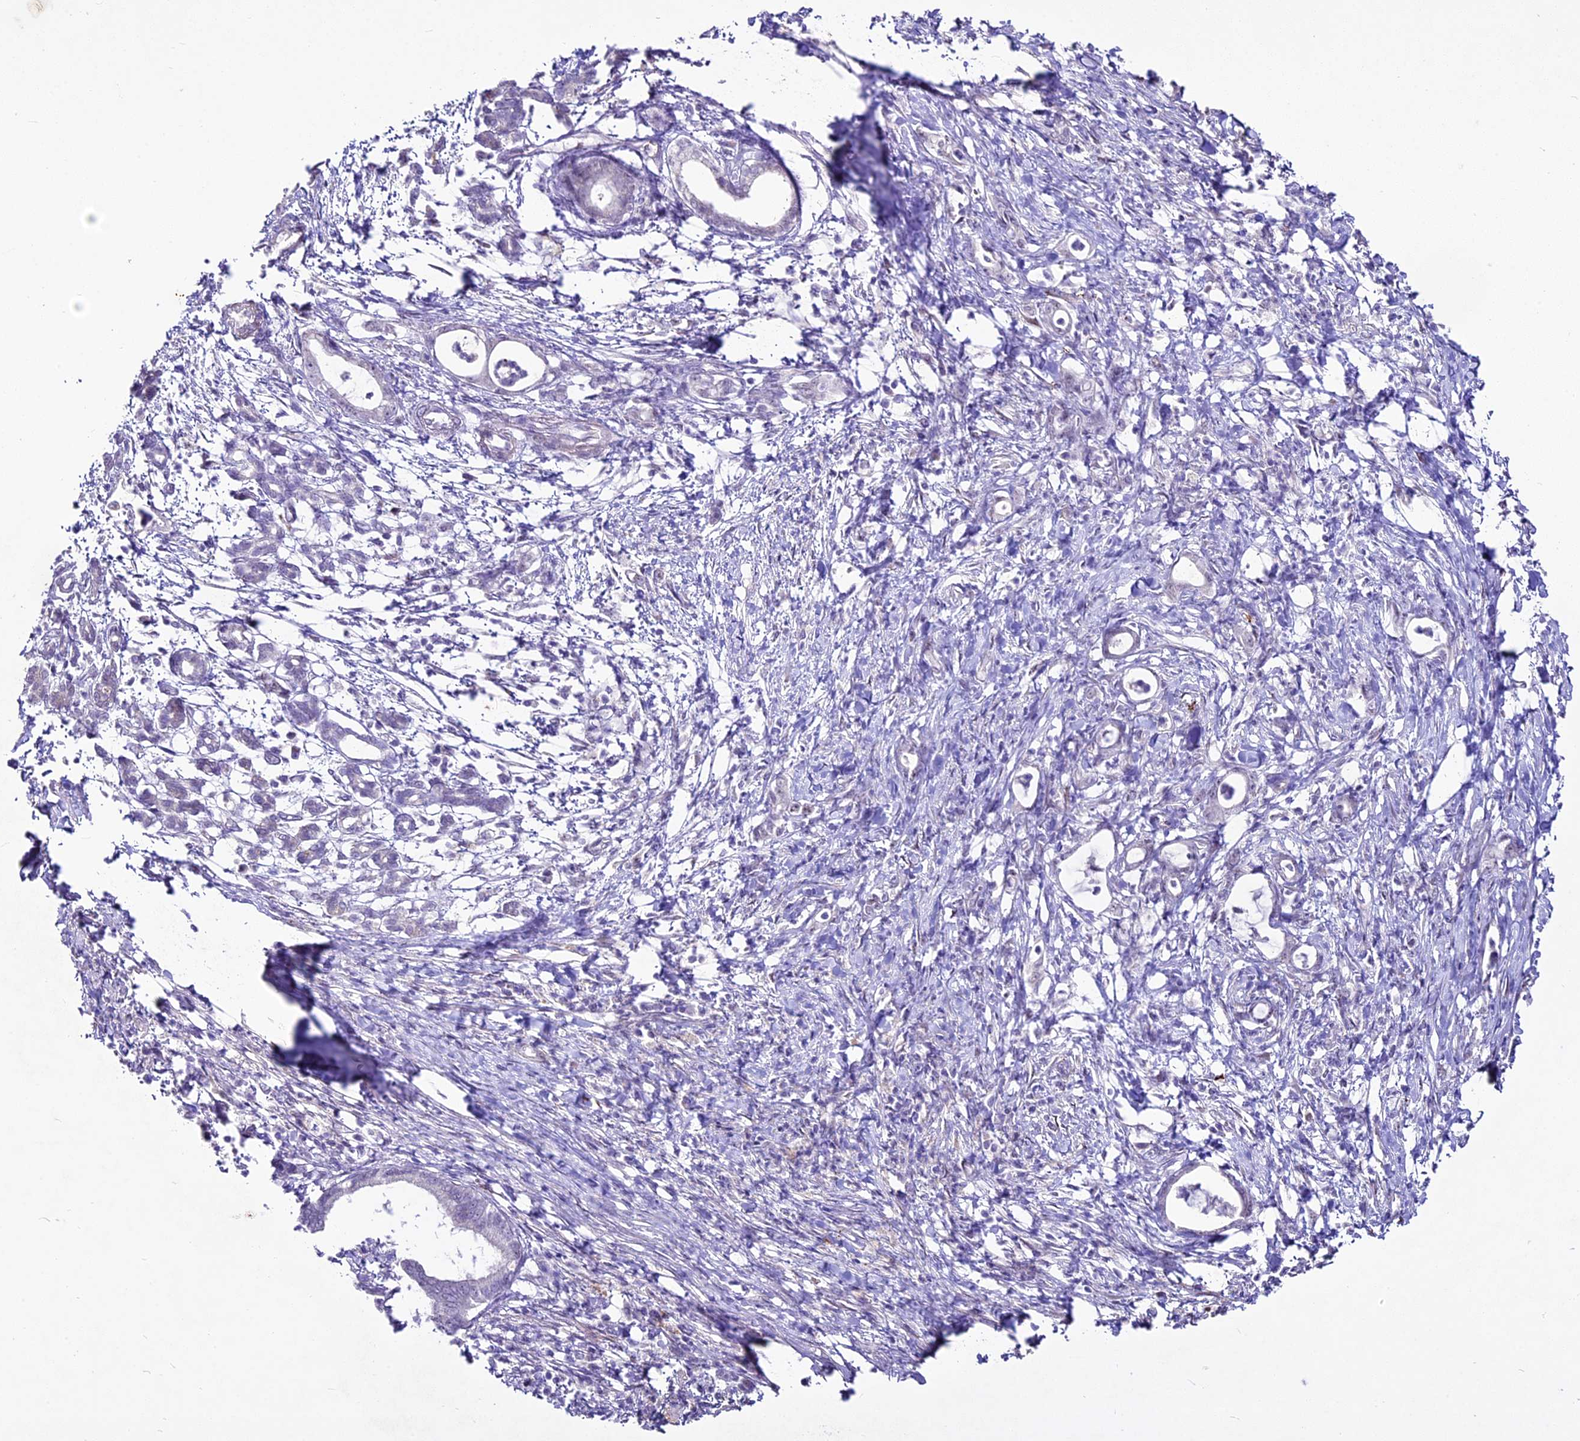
{"staining": {"intensity": "negative", "quantity": "none", "location": "none"}, "tissue": "pancreatic cancer", "cell_type": "Tumor cells", "image_type": "cancer", "snomed": [{"axis": "morphology", "description": "Adenocarcinoma, NOS"}, {"axis": "topography", "description": "Pancreas"}], "caption": "High power microscopy histopathology image of an immunohistochemistry micrograph of pancreatic adenocarcinoma, revealing no significant staining in tumor cells.", "gene": "SUSD3", "patient": {"sex": "female", "age": 55}}